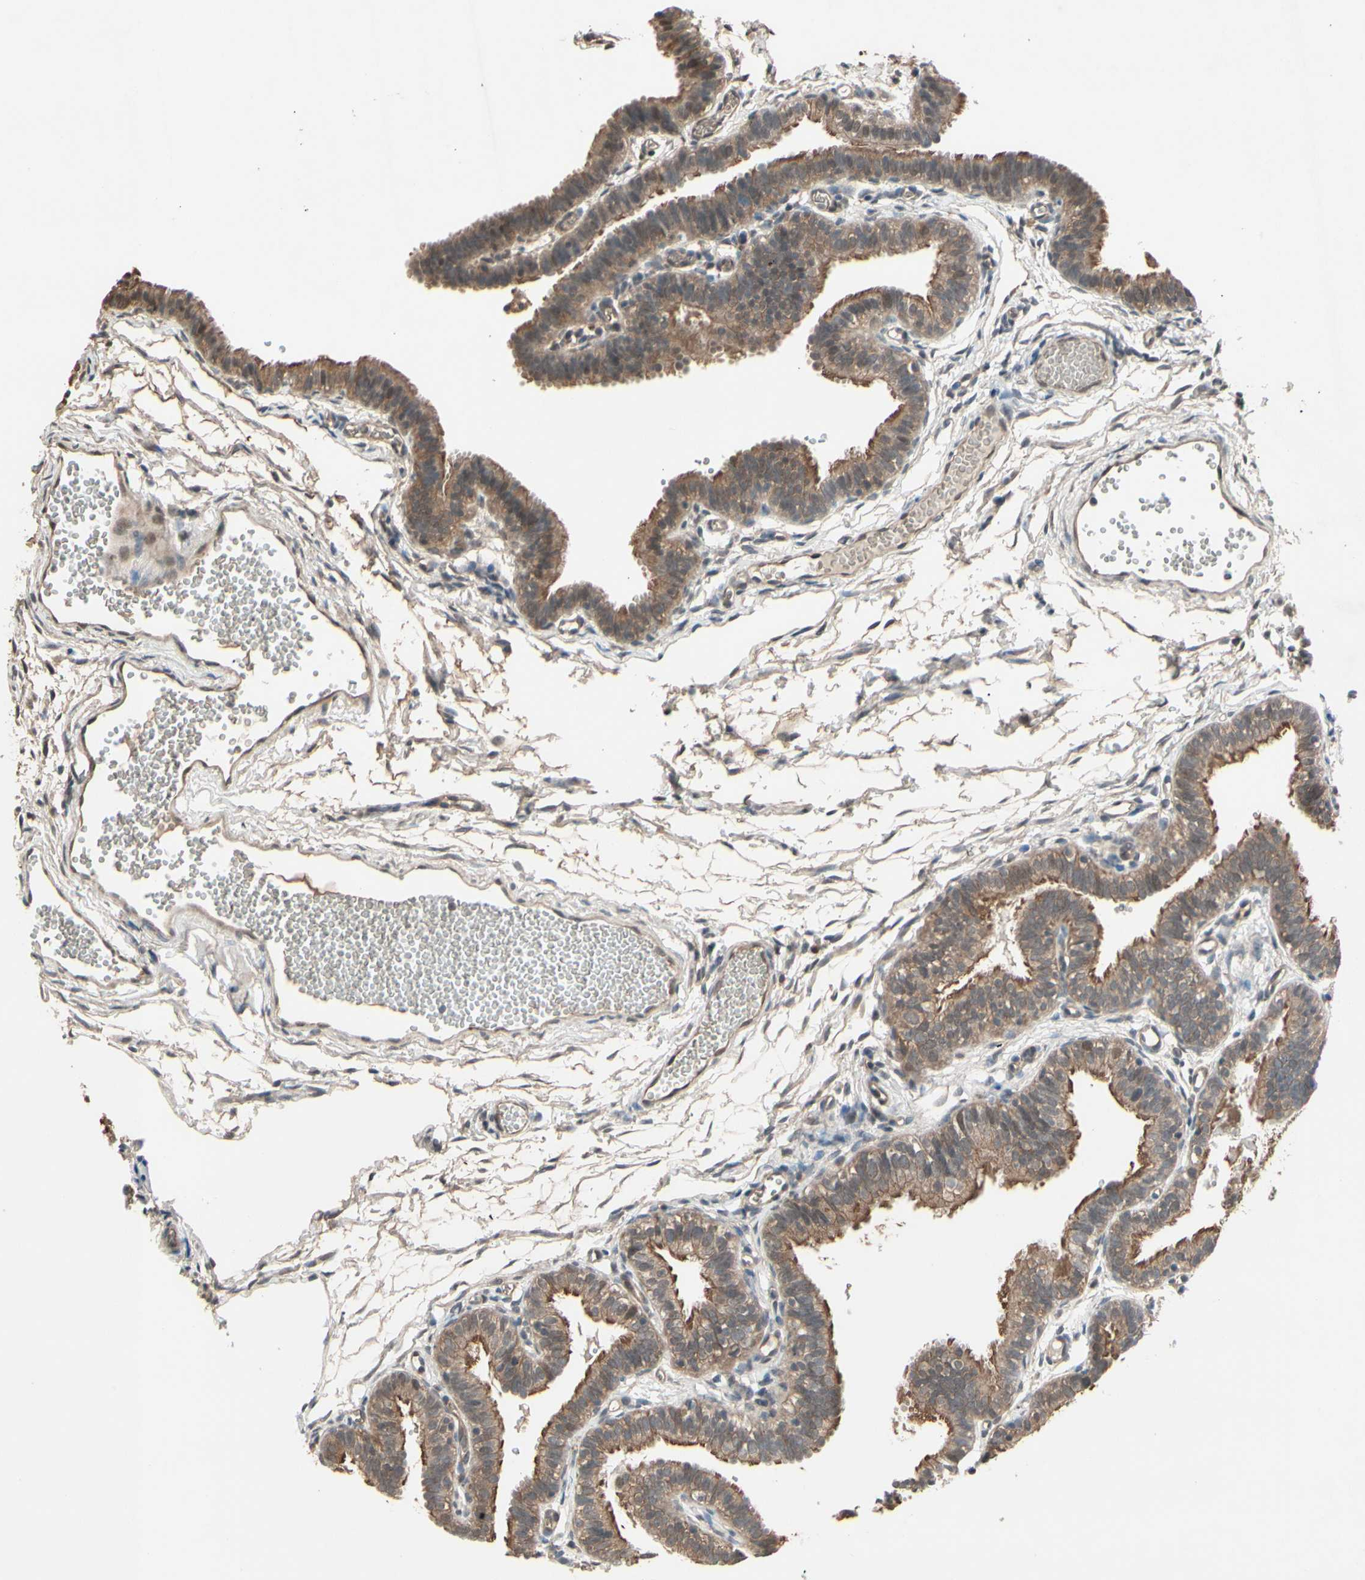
{"staining": {"intensity": "moderate", "quantity": ">75%", "location": "cytoplasmic/membranous"}, "tissue": "fallopian tube", "cell_type": "Glandular cells", "image_type": "normal", "snomed": [{"axis": "morphology", "description": "Normal tissue, NOS"}, {"axis": "topography", "description": "Fallopian tube"}, {"axis": "topography", "description": "Placenta"}], "caption": "An IHC image of unremarkable tissue is shown. Protein staining in brown labels moderate cytoplasmic/membranous positivity in fallopian tube within glandular cells.", "gene": "PNPLA7", "patient": {"sex": "female", "age": 34}}